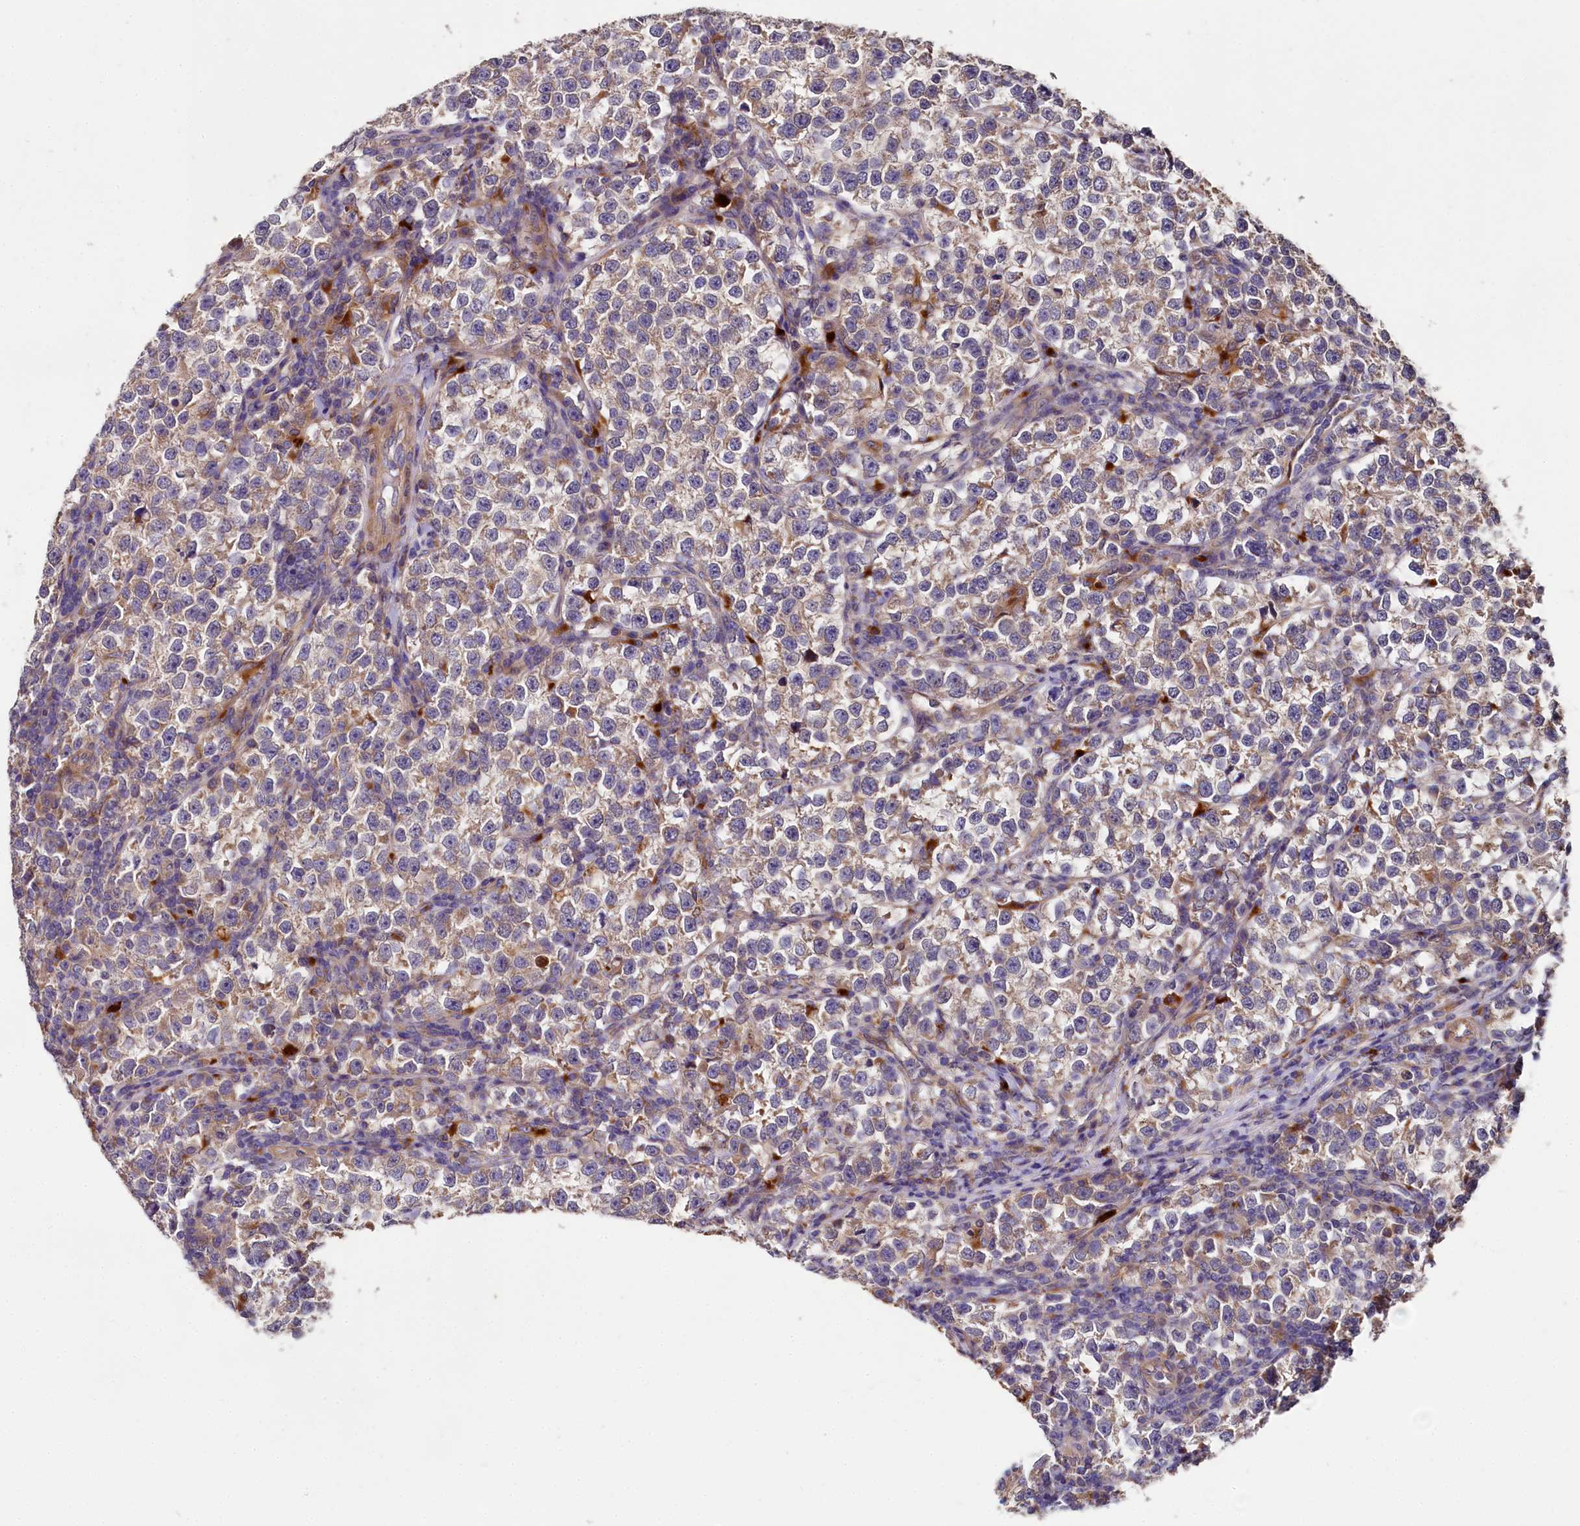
{"staining": {"intensity": "moderate", "quantity": "25%-75%", "location": "cytoplasmic/membranous"}, "tissue": "testis cancer", "cell_type": "Tumor cells", "image_type": "cancer", "snomed": [{"axis": "morphology", "description": "Normal tissue, NOS"}, {"axis": "morphology", "description": "Seminoma, NOS"}, {"axis": "topography", "description": "Testis"}], "caption": "Approximately 25%-75% of tumor cells in testis cancer (seminoma) demonstrate moderate cytoplasmic/membranous protein staining as visualized by brown immunohistochemical staining.", "gene": "SPRYD3", "patient": {"sex": "male", "age": 43}}